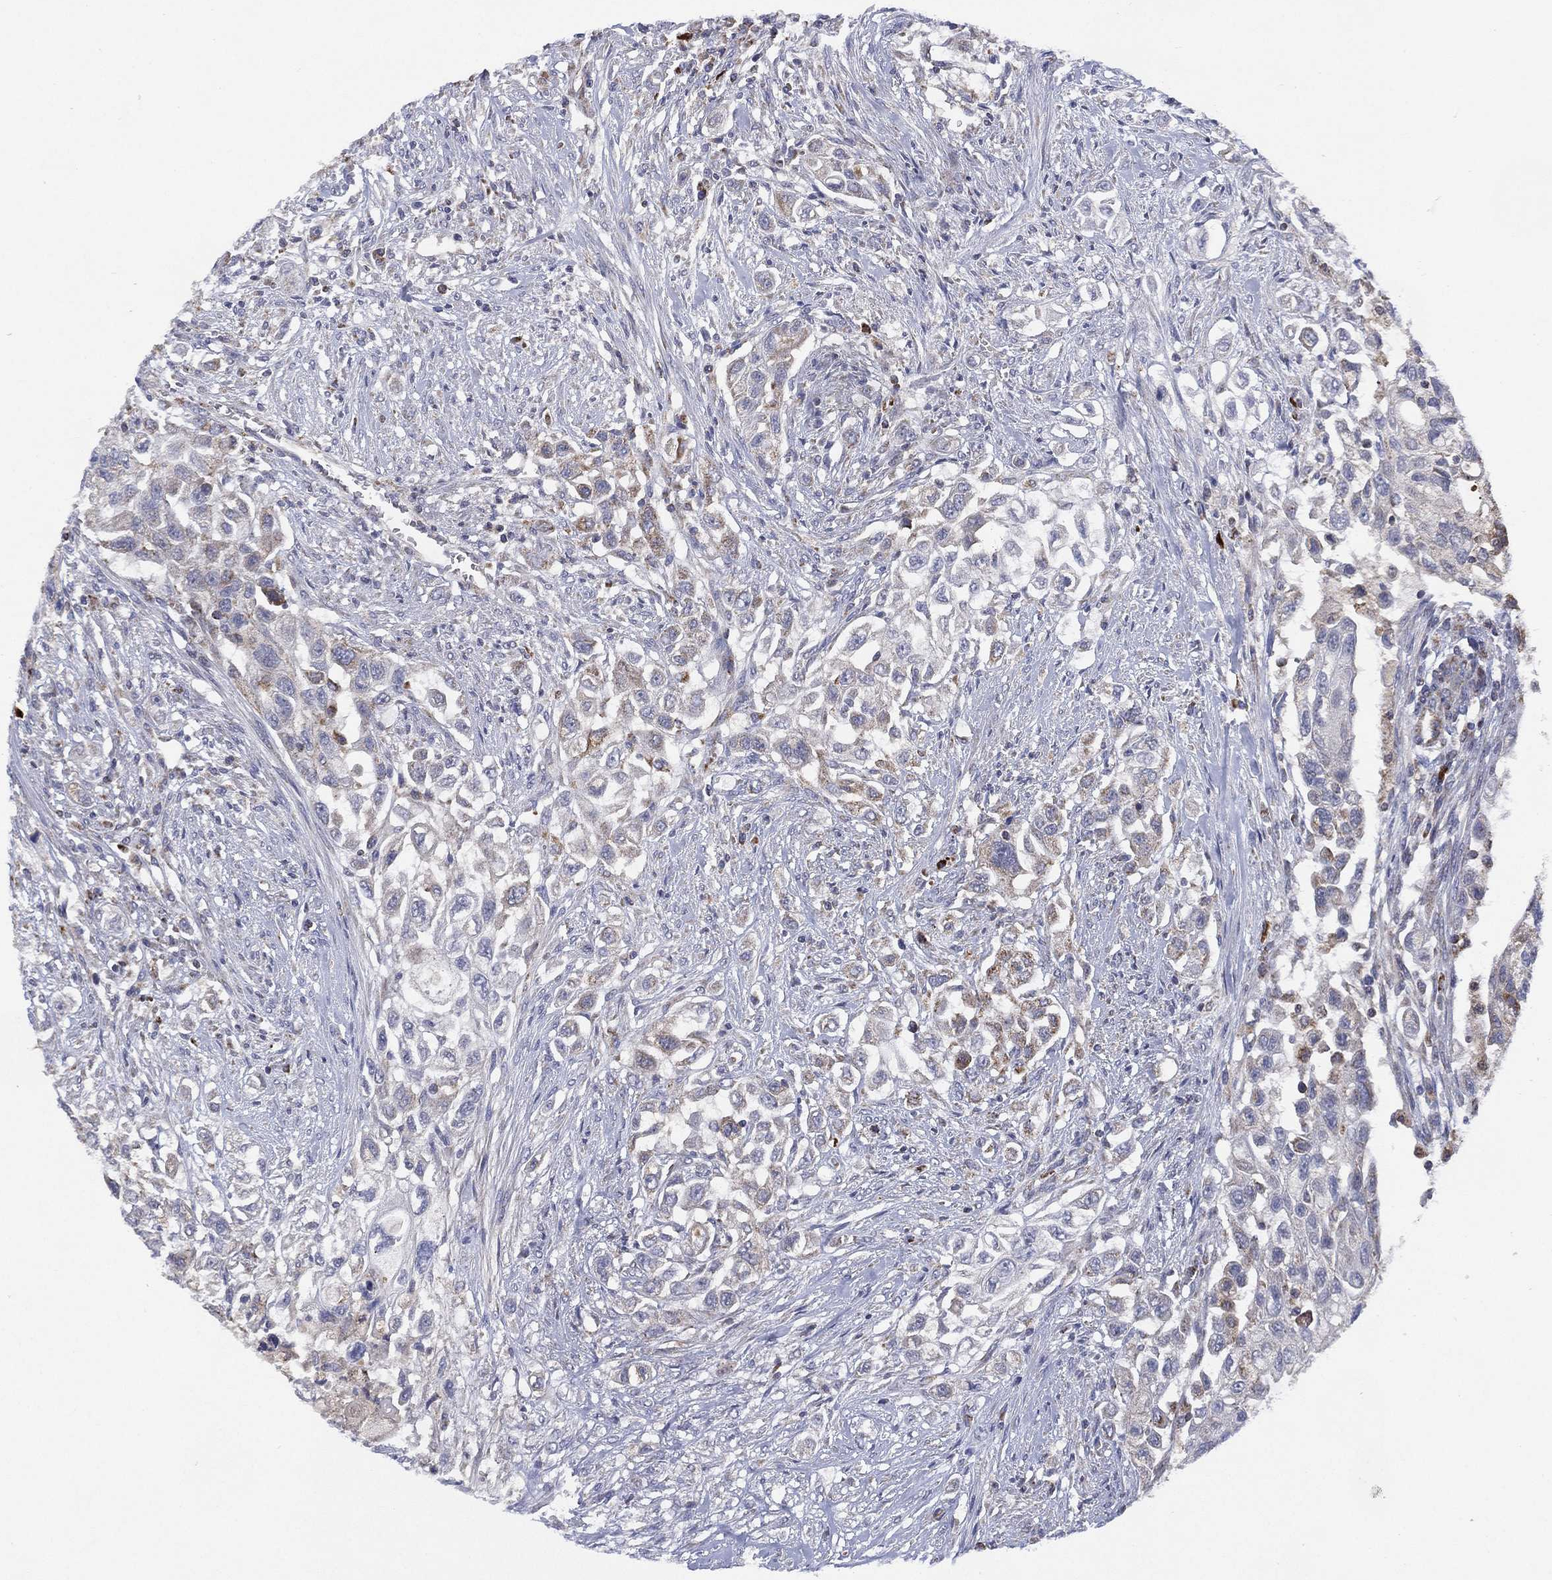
{"staining": {"intensity": "weak", "quantity": "25%-75%", "location": "cytoplasmic/membranous"}, "tissue": "urothelial cancer", "cell_type": "Tumor cells", "image_type": "cancer", "snomed": [{"axis": "morphology", "description": "Urothelial carcinoma, High grade"}, {"axis": "topography", "description": "Urinary bladder"}], "caption": "Immunohistochemistry (IHC) image of neoplastic tissue: urothelial carcinoma (high-grade) stained using immunohistochemistry displays low levels of weak protein expression localized specifically in the cytoplasmic/membranous of tumor cells, appearing as a cytoplasmic/membranous brown color.", "gene": "PPP2R5A", "patient": {"sex": "female", "age": 56}}